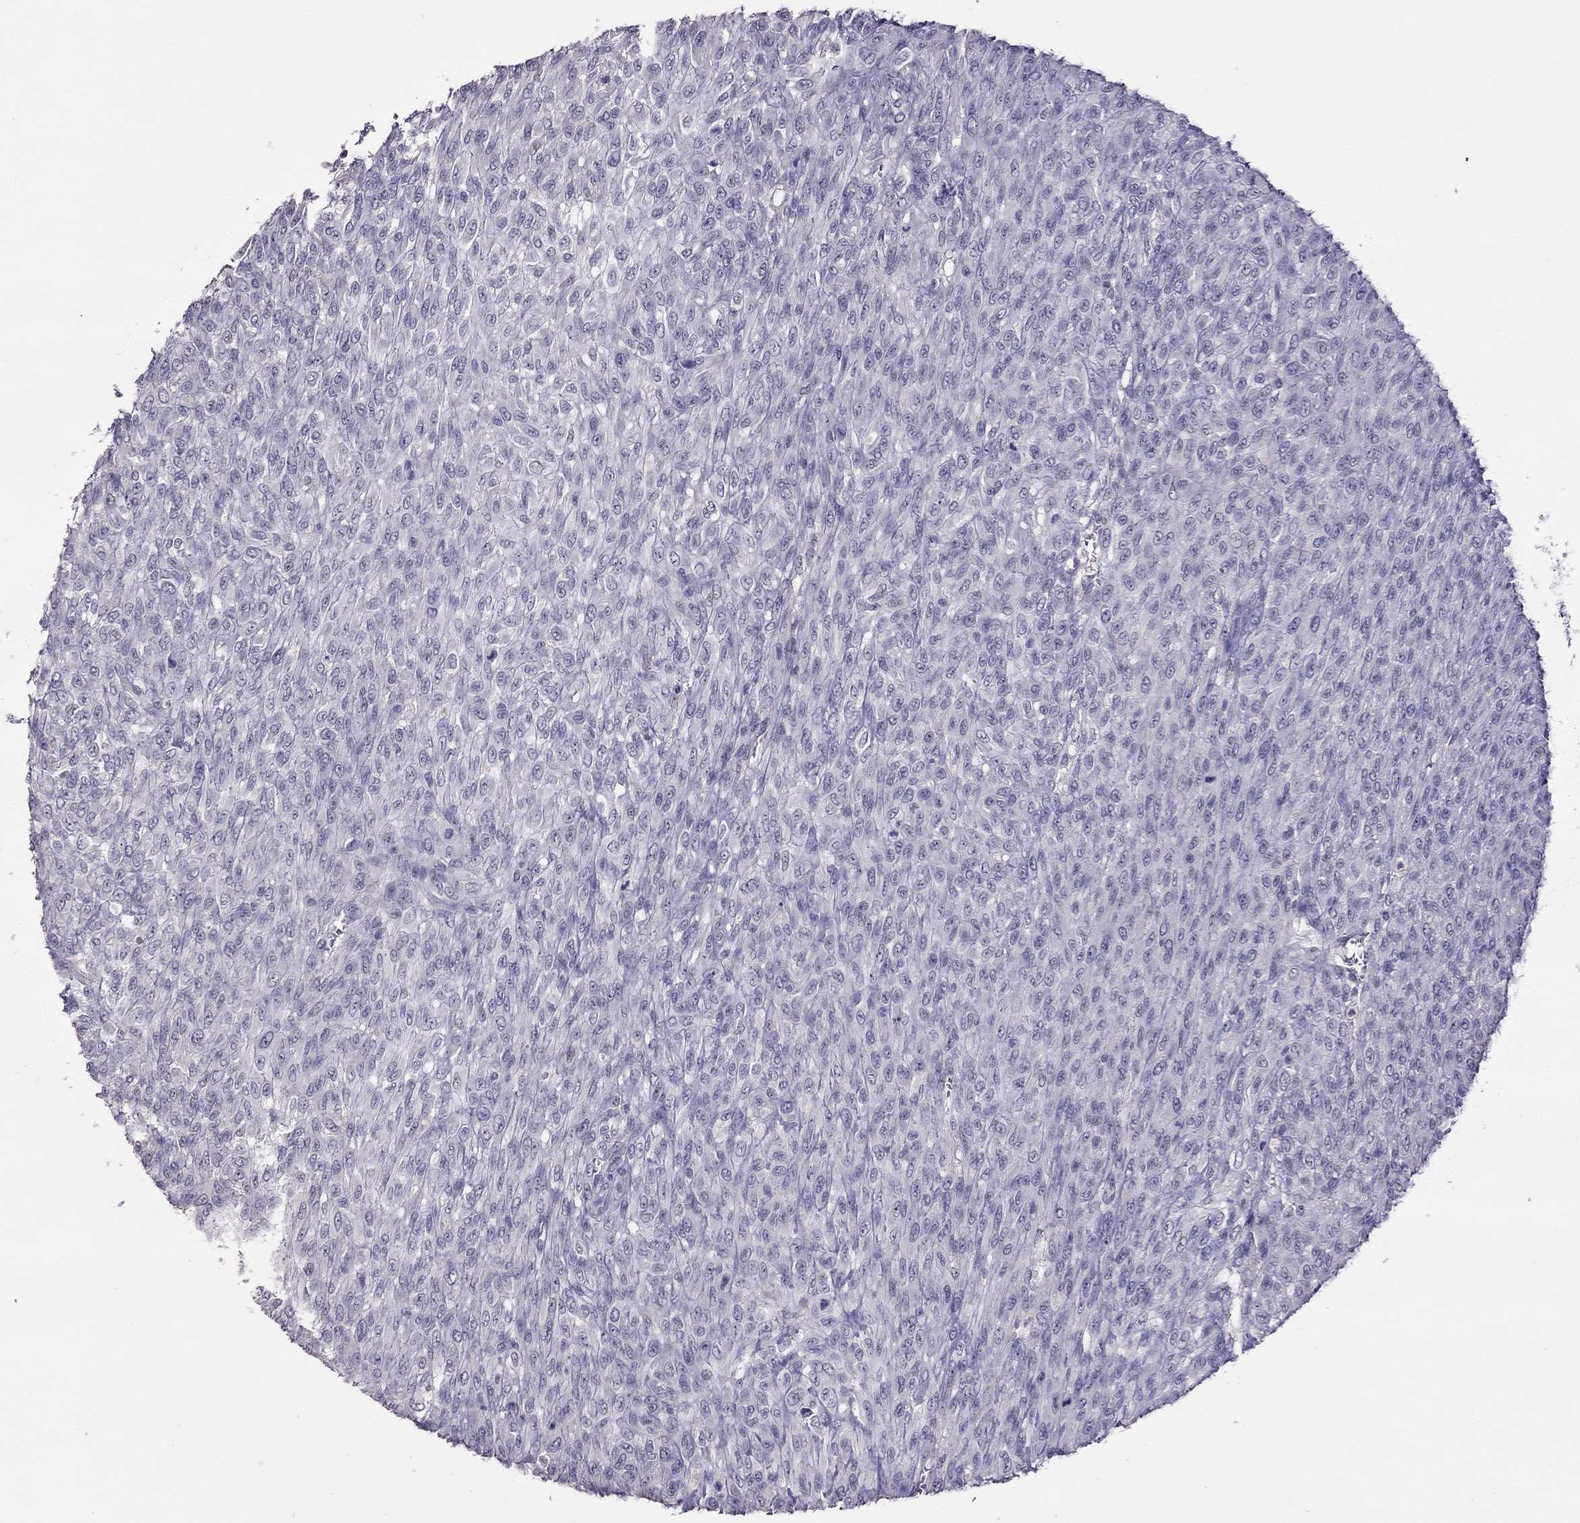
{"staining": {"intensity": "negative", "quantity": "none", "location": "none"}, "tissue": "renal cancer", "cell_type": "Tumor cells", "image_type": "cancer", "snomed": [{"axis": "morphology", "description": "Adenocarcinoma, NOS"}, {"axis": "topography", "description": "Kidney"}], "caption": "High power microscopy histopathology image of an immunohistochemistry photomicrograph of adenocarcinoma (renal), revealing no significant expression in tumor cells.", "gene": "LRRC46", "patient": {"sex": "male", "age": 58}}